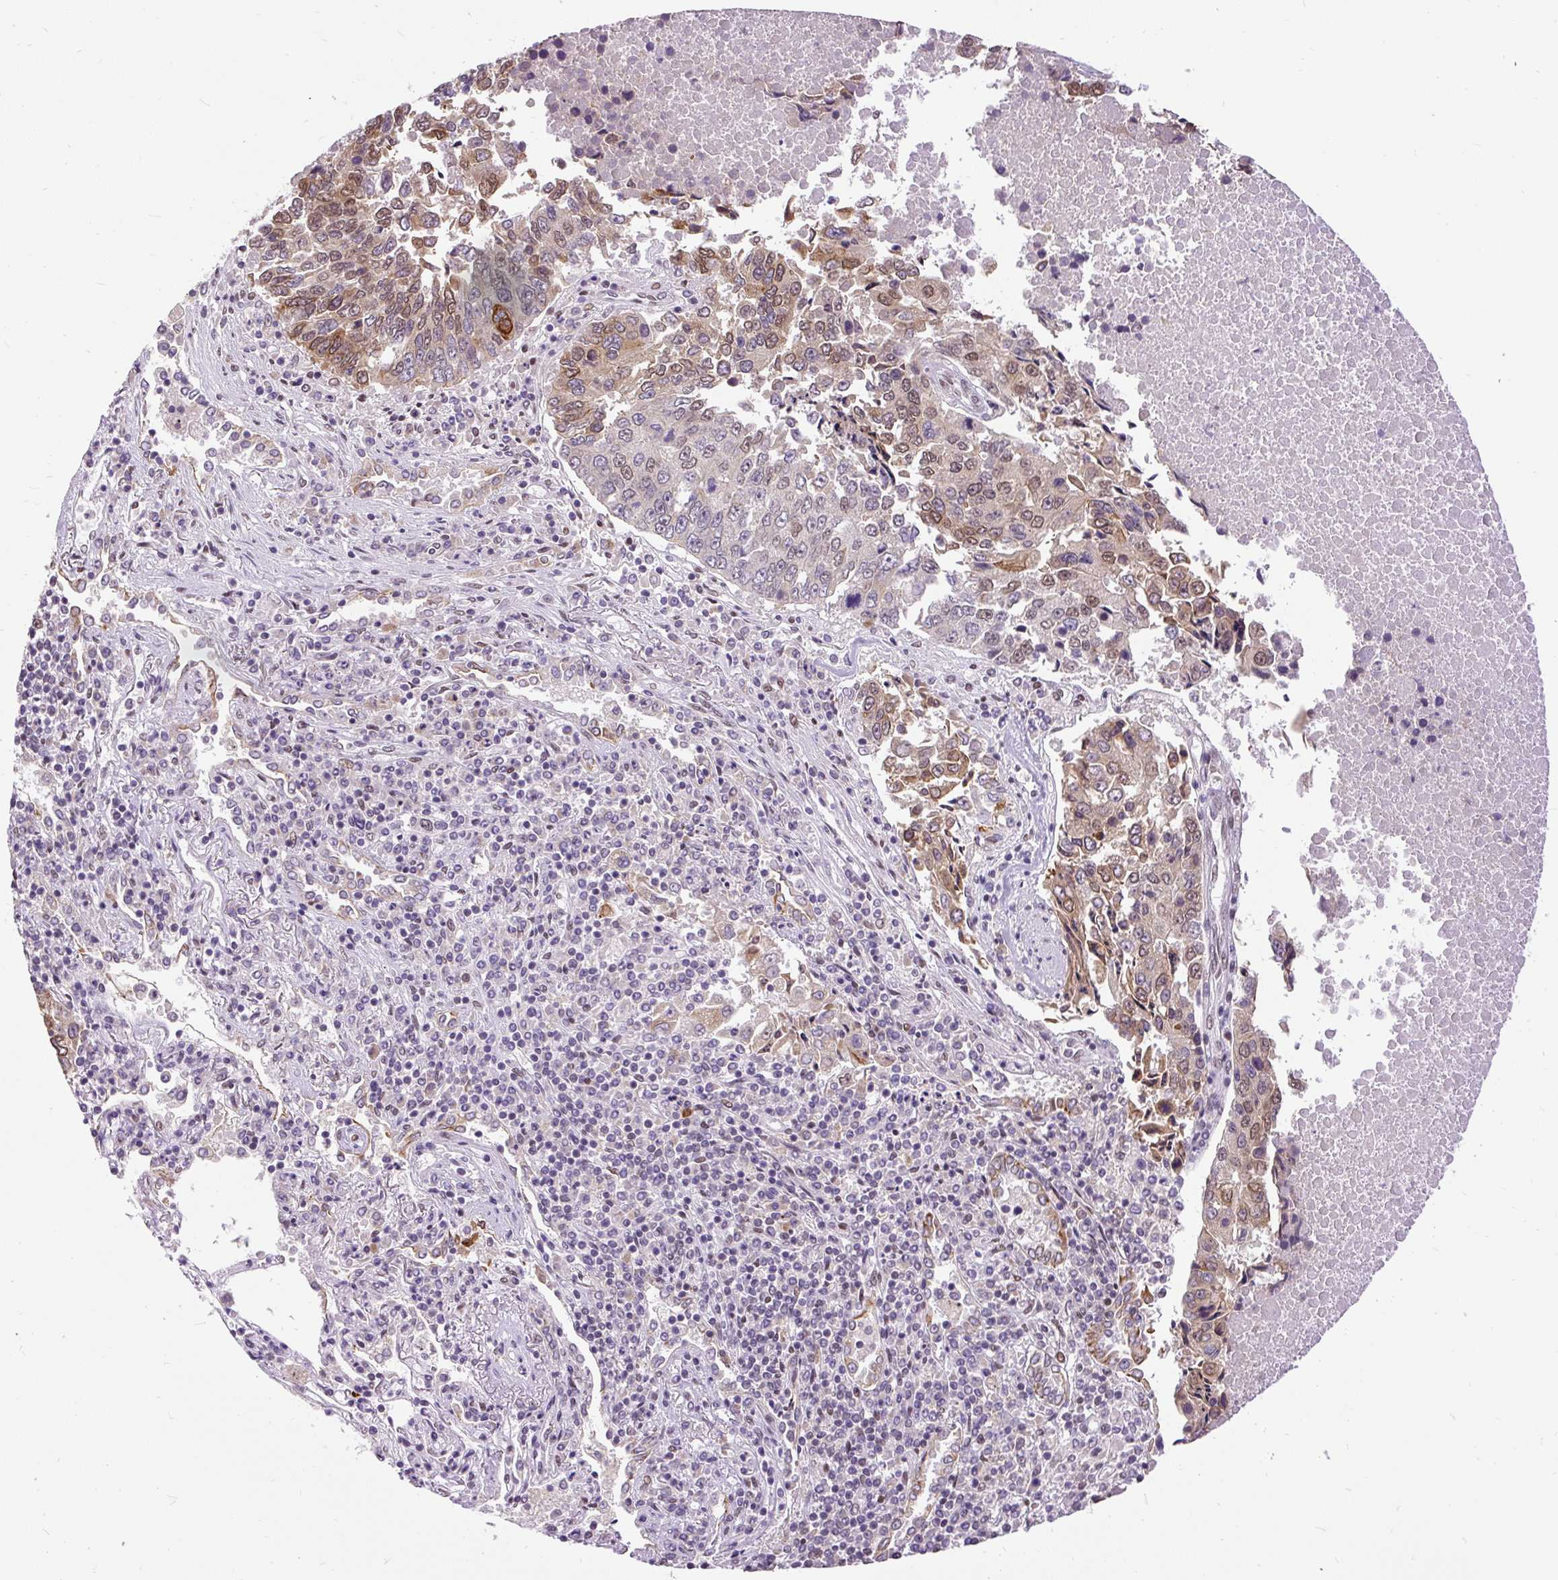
{"staining": {"intensity": "moderate", "quantity": ">75%", "location": "cytoplasmic/membranous,nuclear"}, "tissue": "lung cancer", "cell_type": "Tumor cells", "image_type": "cancer", "snomed": [{"axis": "morphology", "description": "Squamous cell carcinoma, NOS"}, {"axis": "topography", "description": "Lung"}], "caption": "High-power microscopy captured an IHC image of lung cancer (squamous cell carcinoma), revealing moderate cytoplasmic/membranous and nuclear positivity in approximately >75% of tumor cells.", "gene": "ZNF672", "patient": {"sex": "female", "age": 66}}